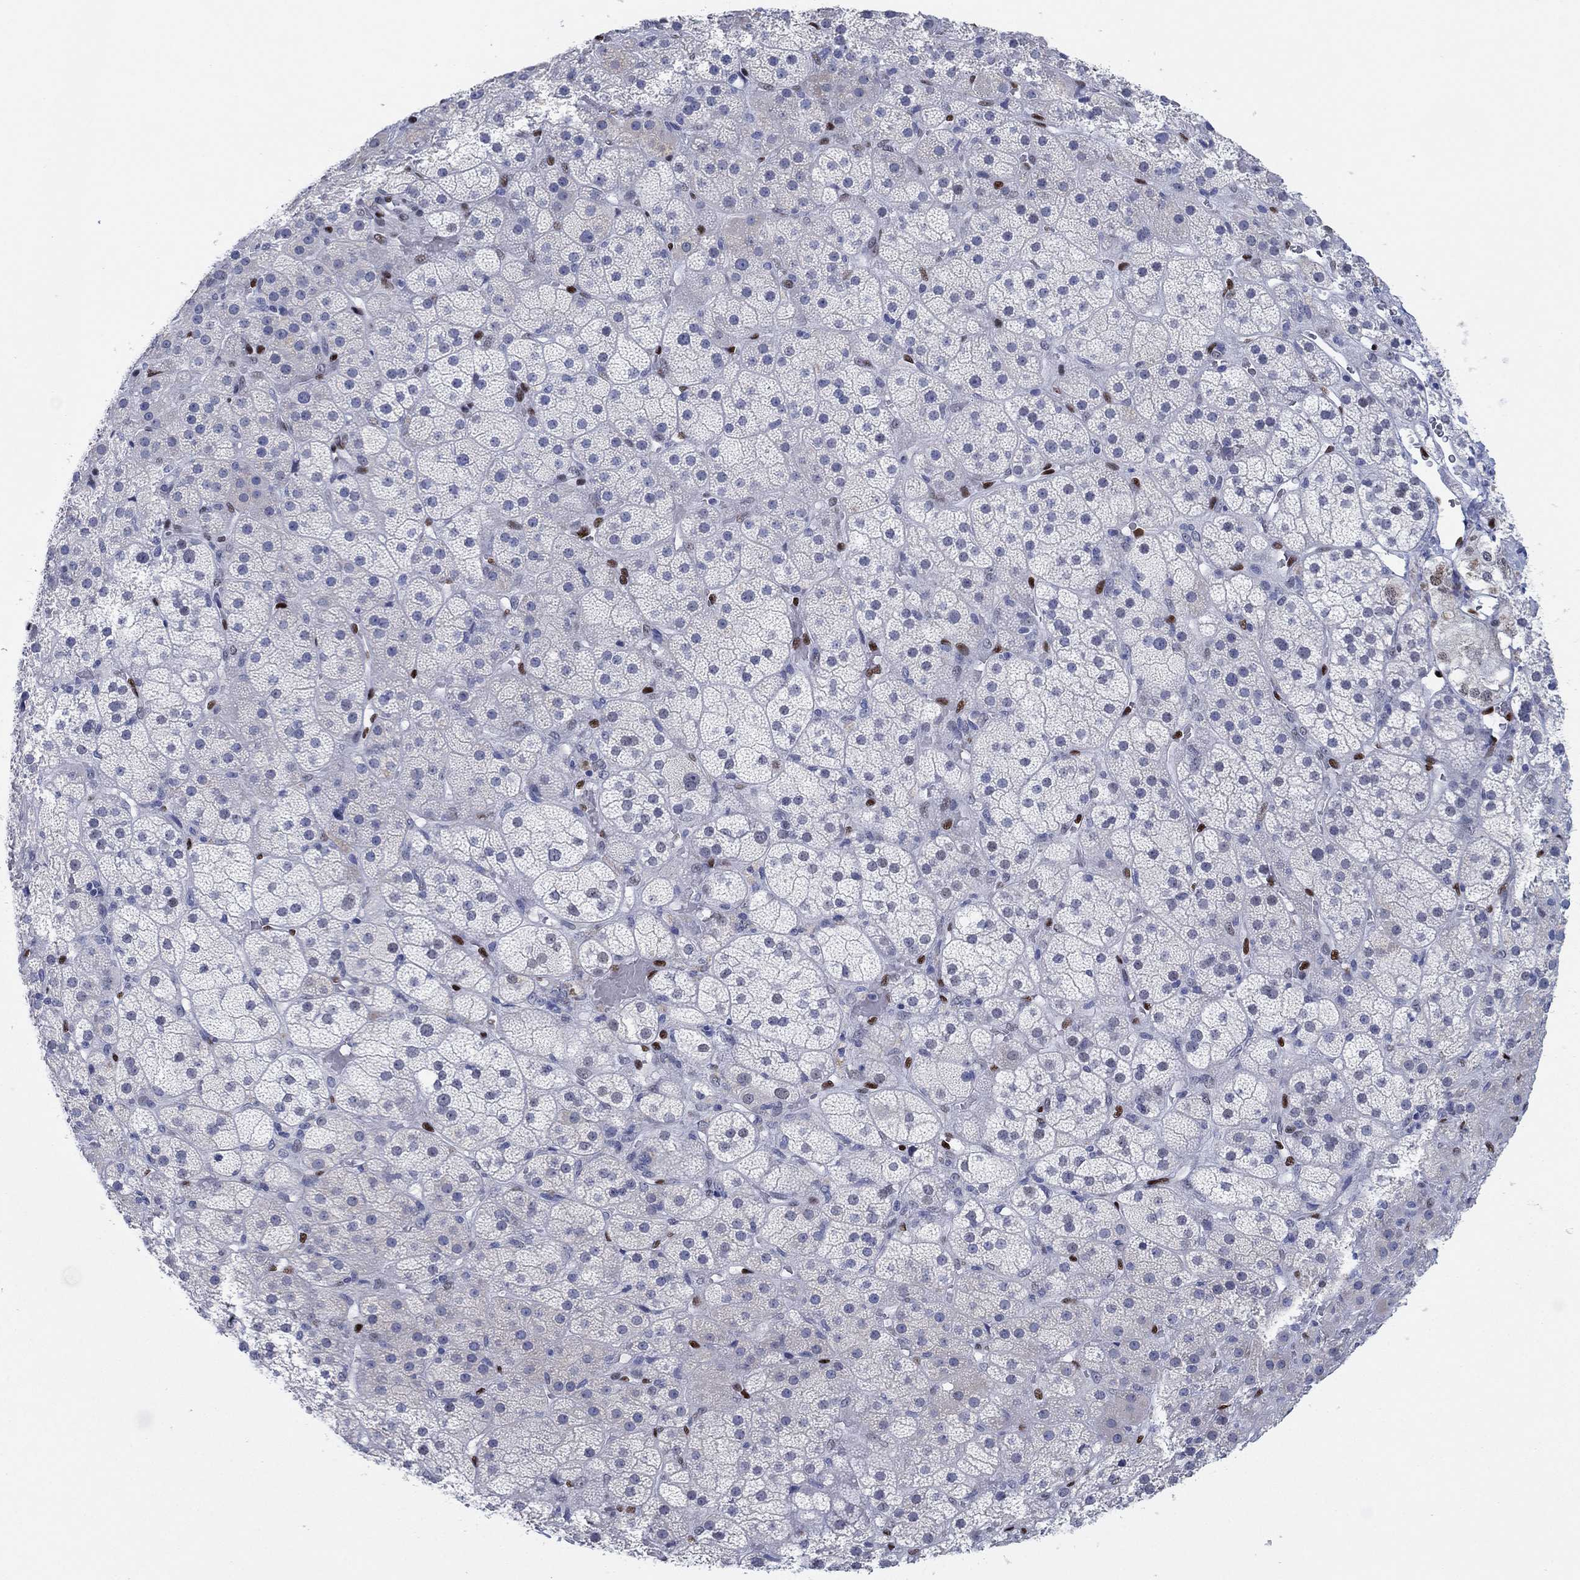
{"staining": {"intensity": "negative", "quantity": "none", "location": "none"}, "tissue": "adrenal gland", "cell_type": "Glandular cells", "image_type": "normal", "snomed": [{"axis": "morphology", "description": "Normal tissue, NOS"}, {"axis": "topography", "description": "Adrenal gland"}], "caption": "Immunohistochemistry (IHC) image of benign adrenal gland stained for a protein (brown), which shows no expression in glandular cells.", "gene": "ZEB1", "patient": {"sex": "male", "age": 57}}